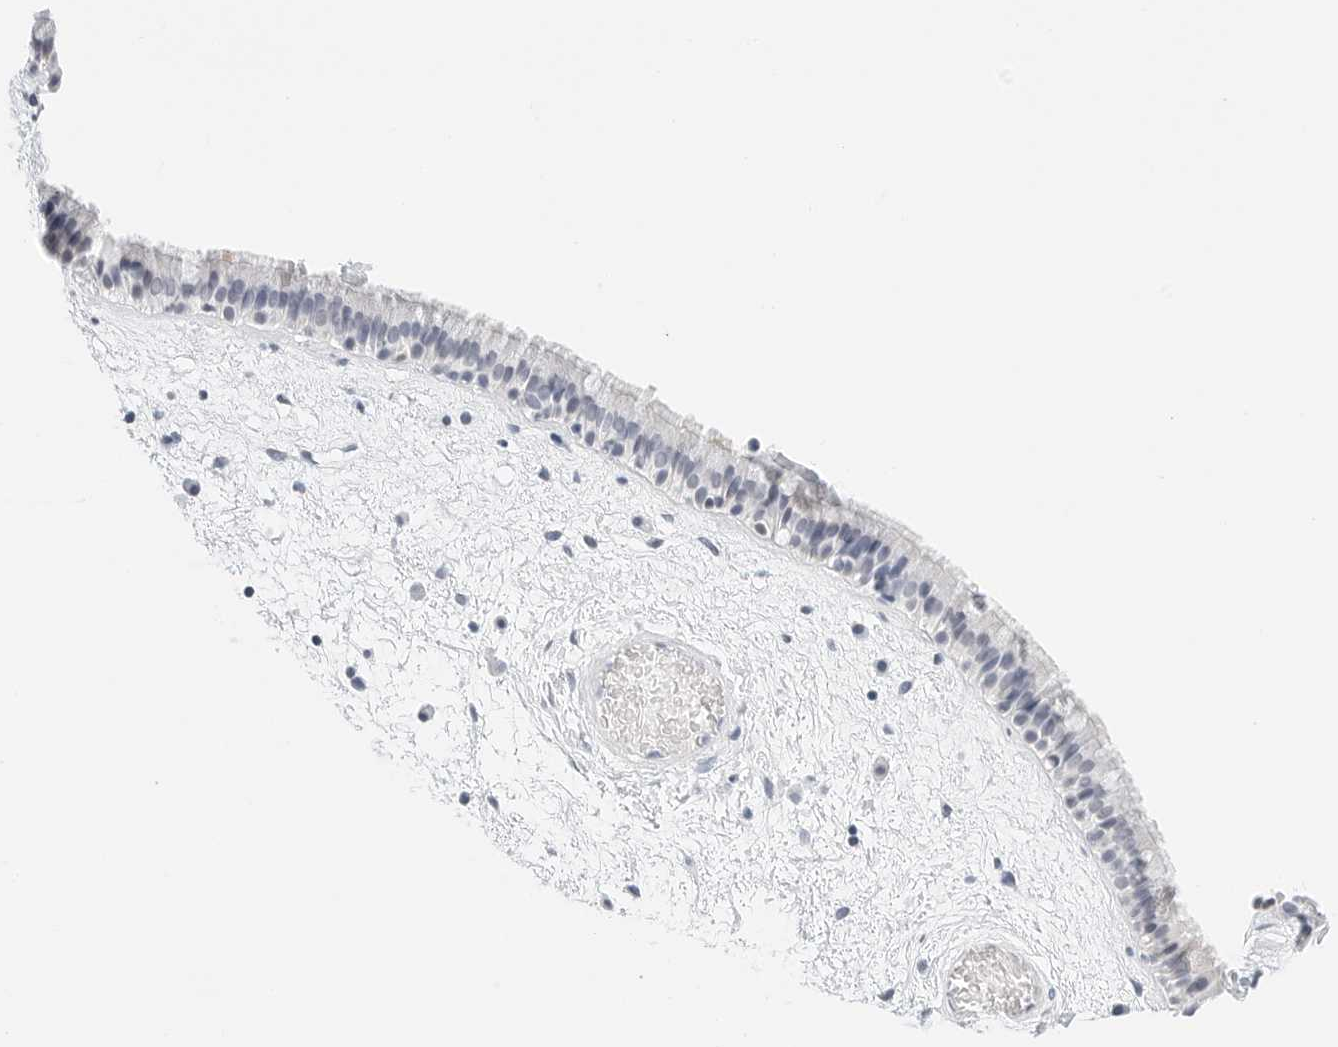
{"staining": {"intensity": "negative", "quantity": "none", "location": "none"}, "tissue": "nasopharynx", "cell_type": "Respiratory epithelial cells", "image_type": "normal", "snomed": [{"axis": "morphology", "description": "Normal tissue, NOS"}, {"axis": "morphology", "description": "Inflammation, NOS"}, {"axis": "topography", "description": "Nasopharynx"}], "caption": "This is an immunohistochemistry histopathology image of normal nasopharynx. There is no expression in respiratory epithelial cells.", "gene": "CD22", "patient": {"sex": "male", "age": 48}}